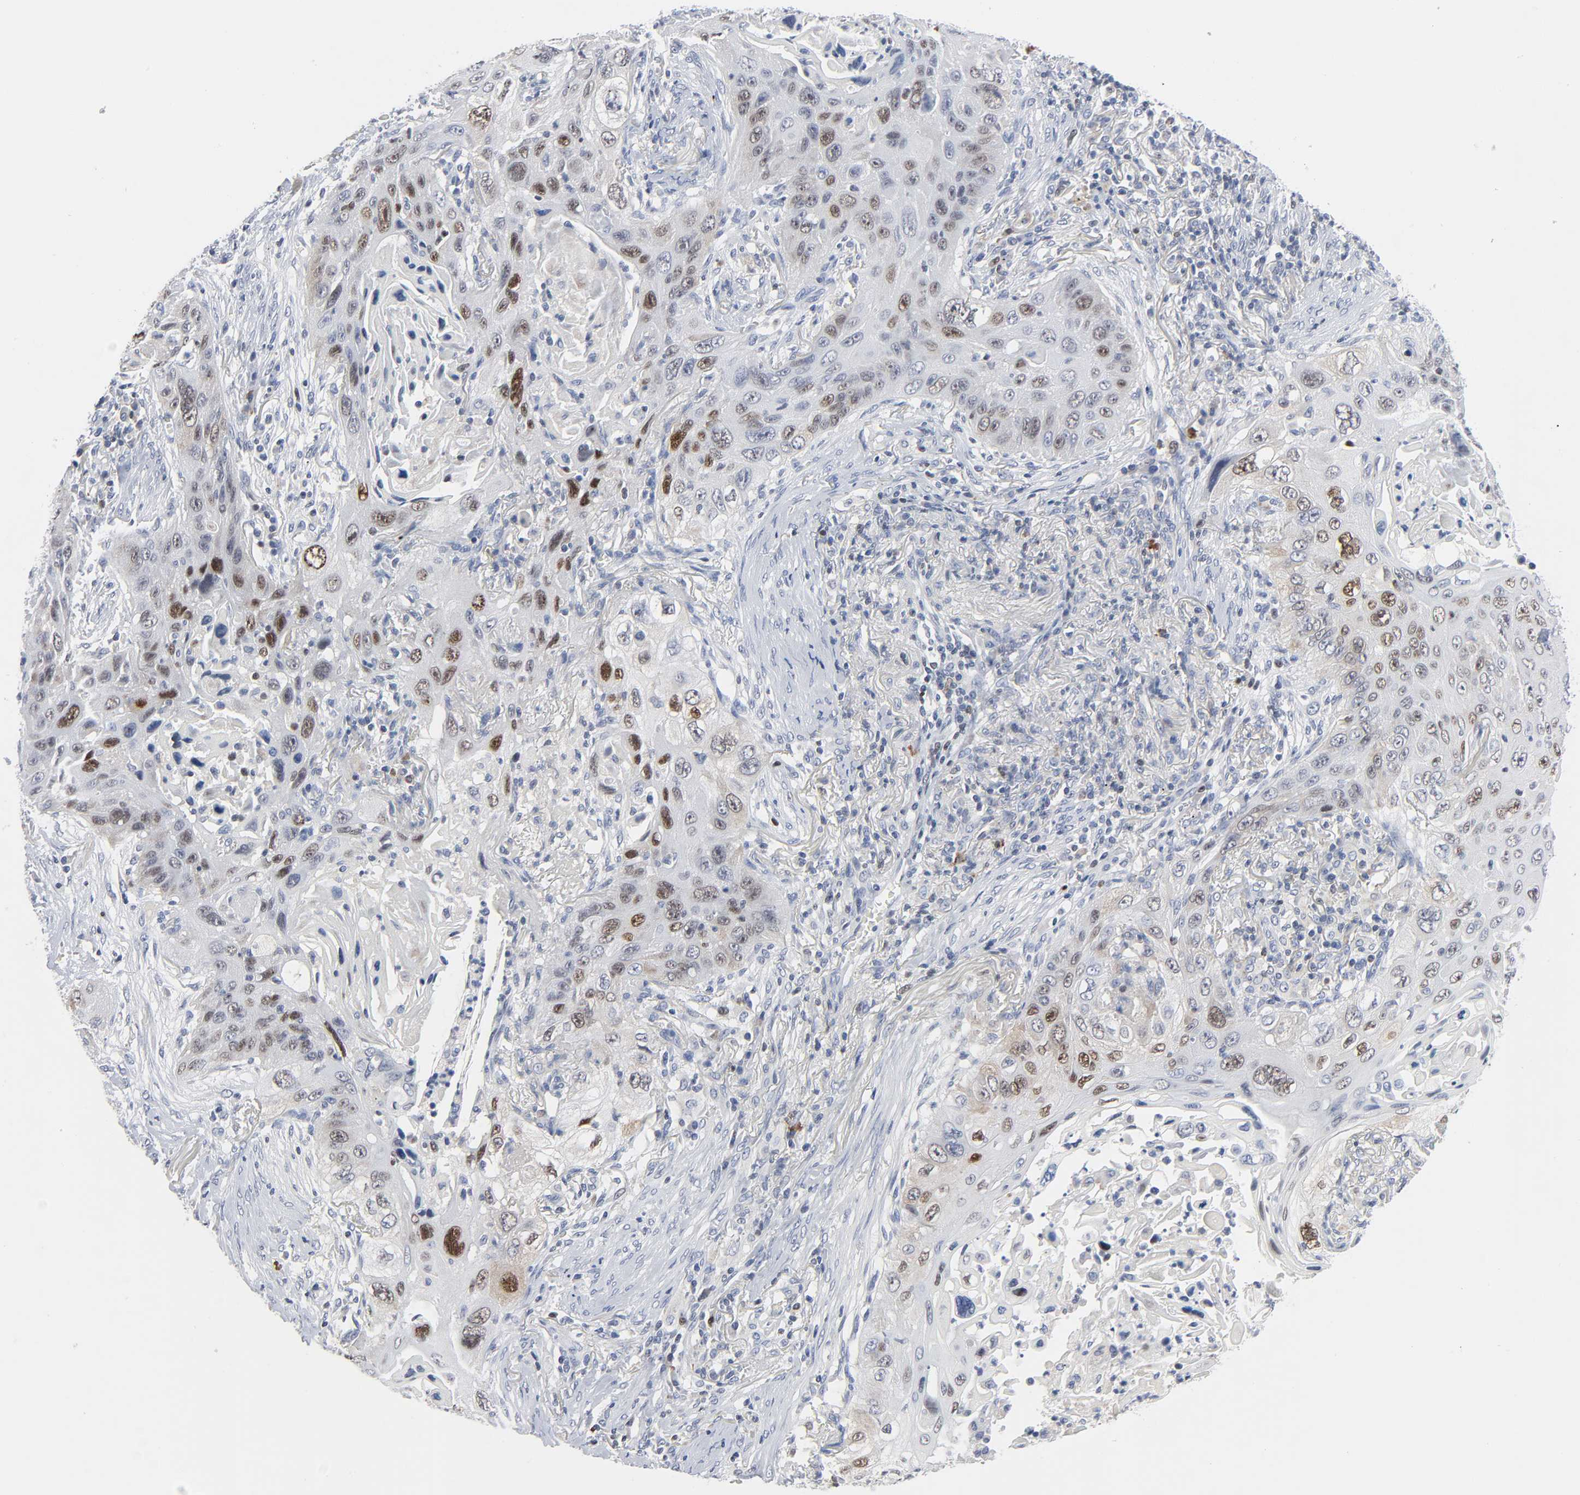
{"staining": {"intensity": "moderate", "quantity": "25%-75%", "location": "nuclear"}, "tissue": "lung cancer", "cell_type": "Tumor cells", "image_type": "cancer", "snomed": [{"axis": "morphology", "description": "Squamous cell carcinoma, NOS"}, {"axis": "topography", "description": "Lung"}], "caption": "The immunohistochemical stain labels moderate nuclear expression in tumor cells of lung squamous cell carcinoma tissue.", "gene": "WEE1", "patient": {"sex": "female", "age": 67}}